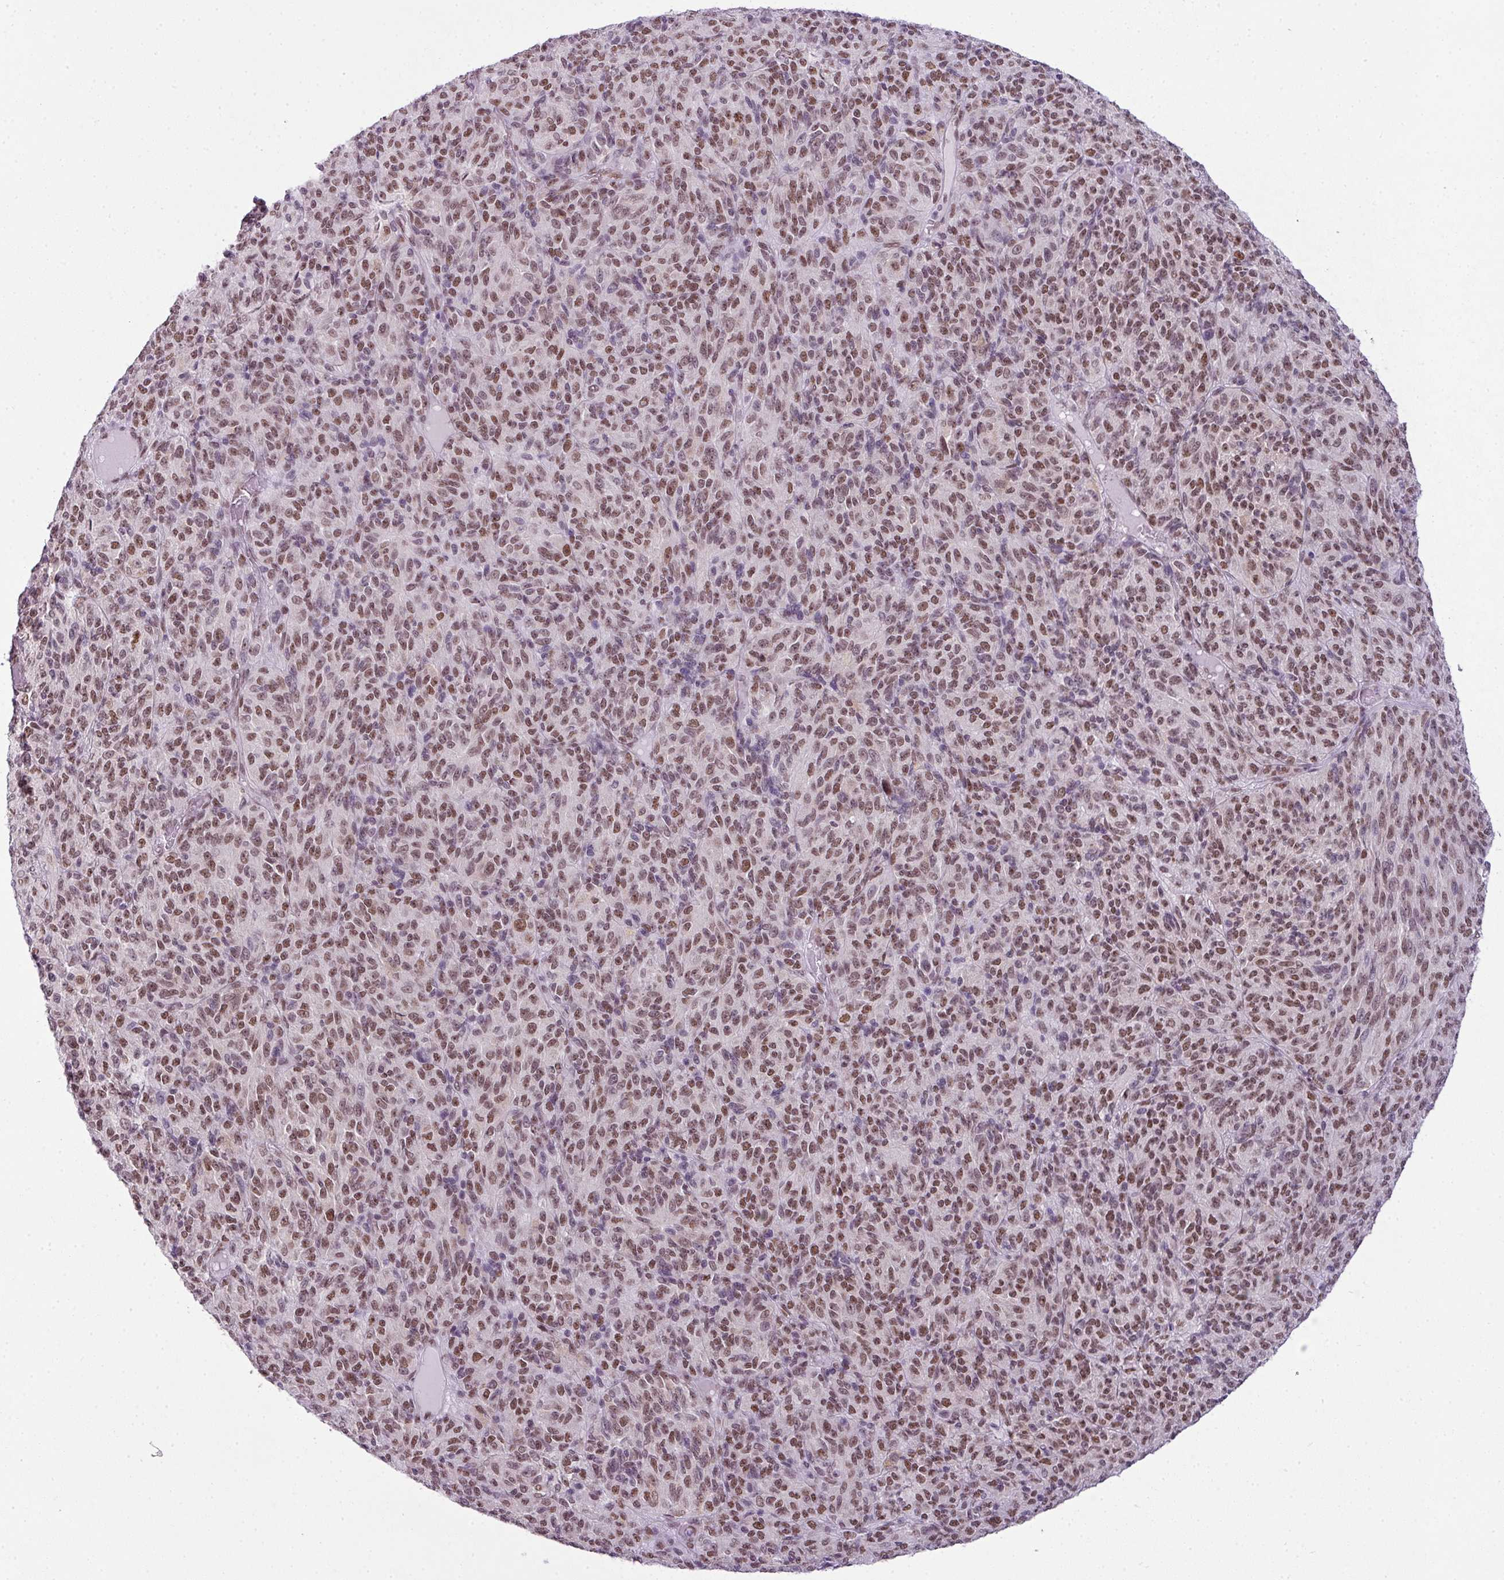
{"staining": {"intensity": "weak", "quantity": ">75%", "location": "nuclear"}, "tissue": "melanoma", "cell_type": "Tumor cells", "image_type": "cancer", "snomed": [{"axis": "morphology", "description": "Malignant melanoma, Metastatic site"}, {"axis": "topography", "description": "Brain"}], "caption": "Brown immunohistochemical staining in human malignant melanoma (metastatic site) demonstrates weak nuclear staining in about >75% of tumor cells.", "gene": "ARL6IP4", "patient": {"sex": "female", "age": 56}}